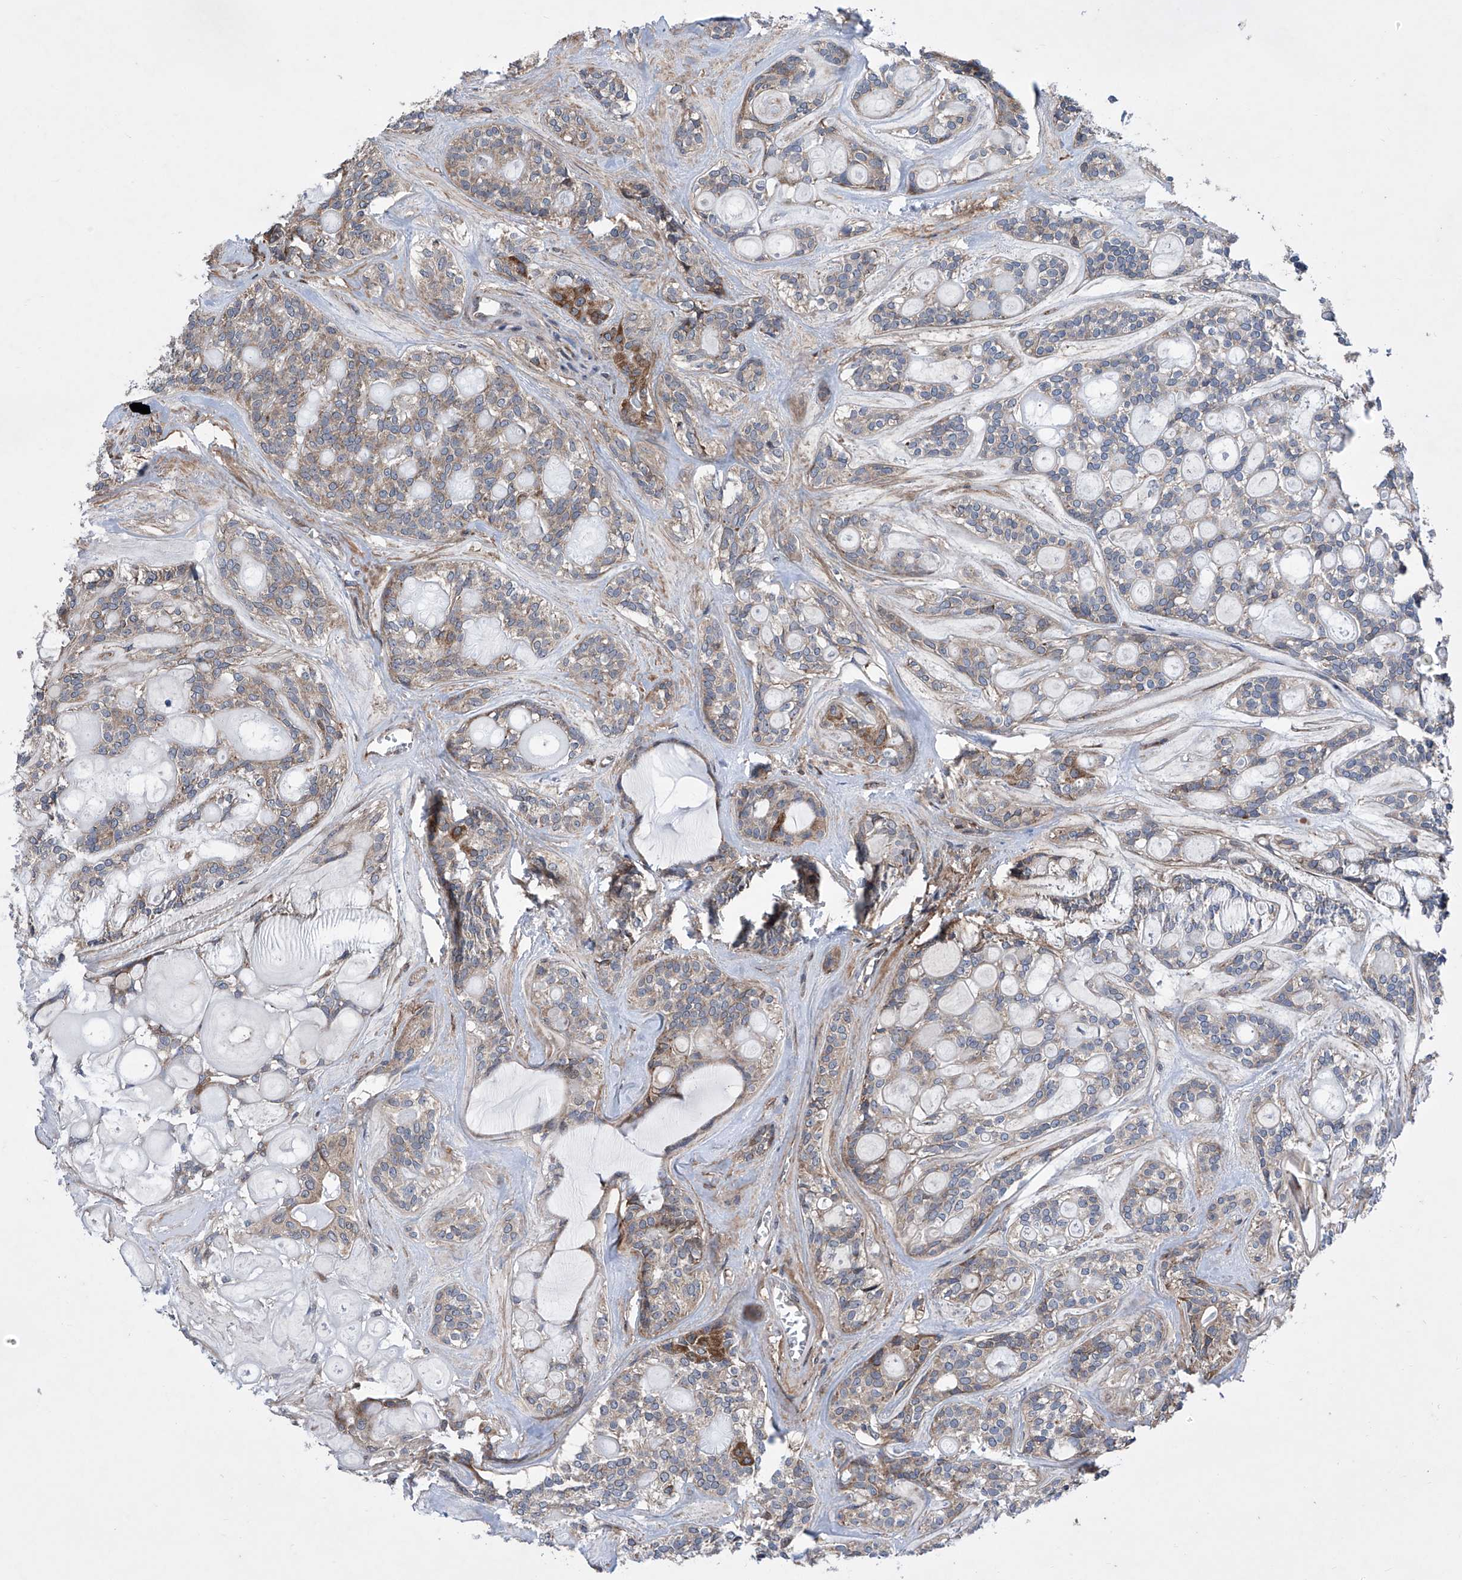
{"staining": {"intensity": "moderate", "quantity": "<25%", "location": "cytoplasmic/membranous"}, "tissue": "head and neck cancer", "cell_type": "Tumor cells", "image_type": "cancer", "snomed": [{"axis": "morphology", "description": "Adenocarcinoma, NOS"}, {"axis": "topography", "description": "Head-Neck"}], "caption": "Adenocarcinoma (head and neck) tissue shows moderate cytoplasmic/membranous positivity in about <25% of tumor cells, visualized by immunohistochemistry.", "gene": "KTI12", "patient": {"sex": "male", "age": 66}}